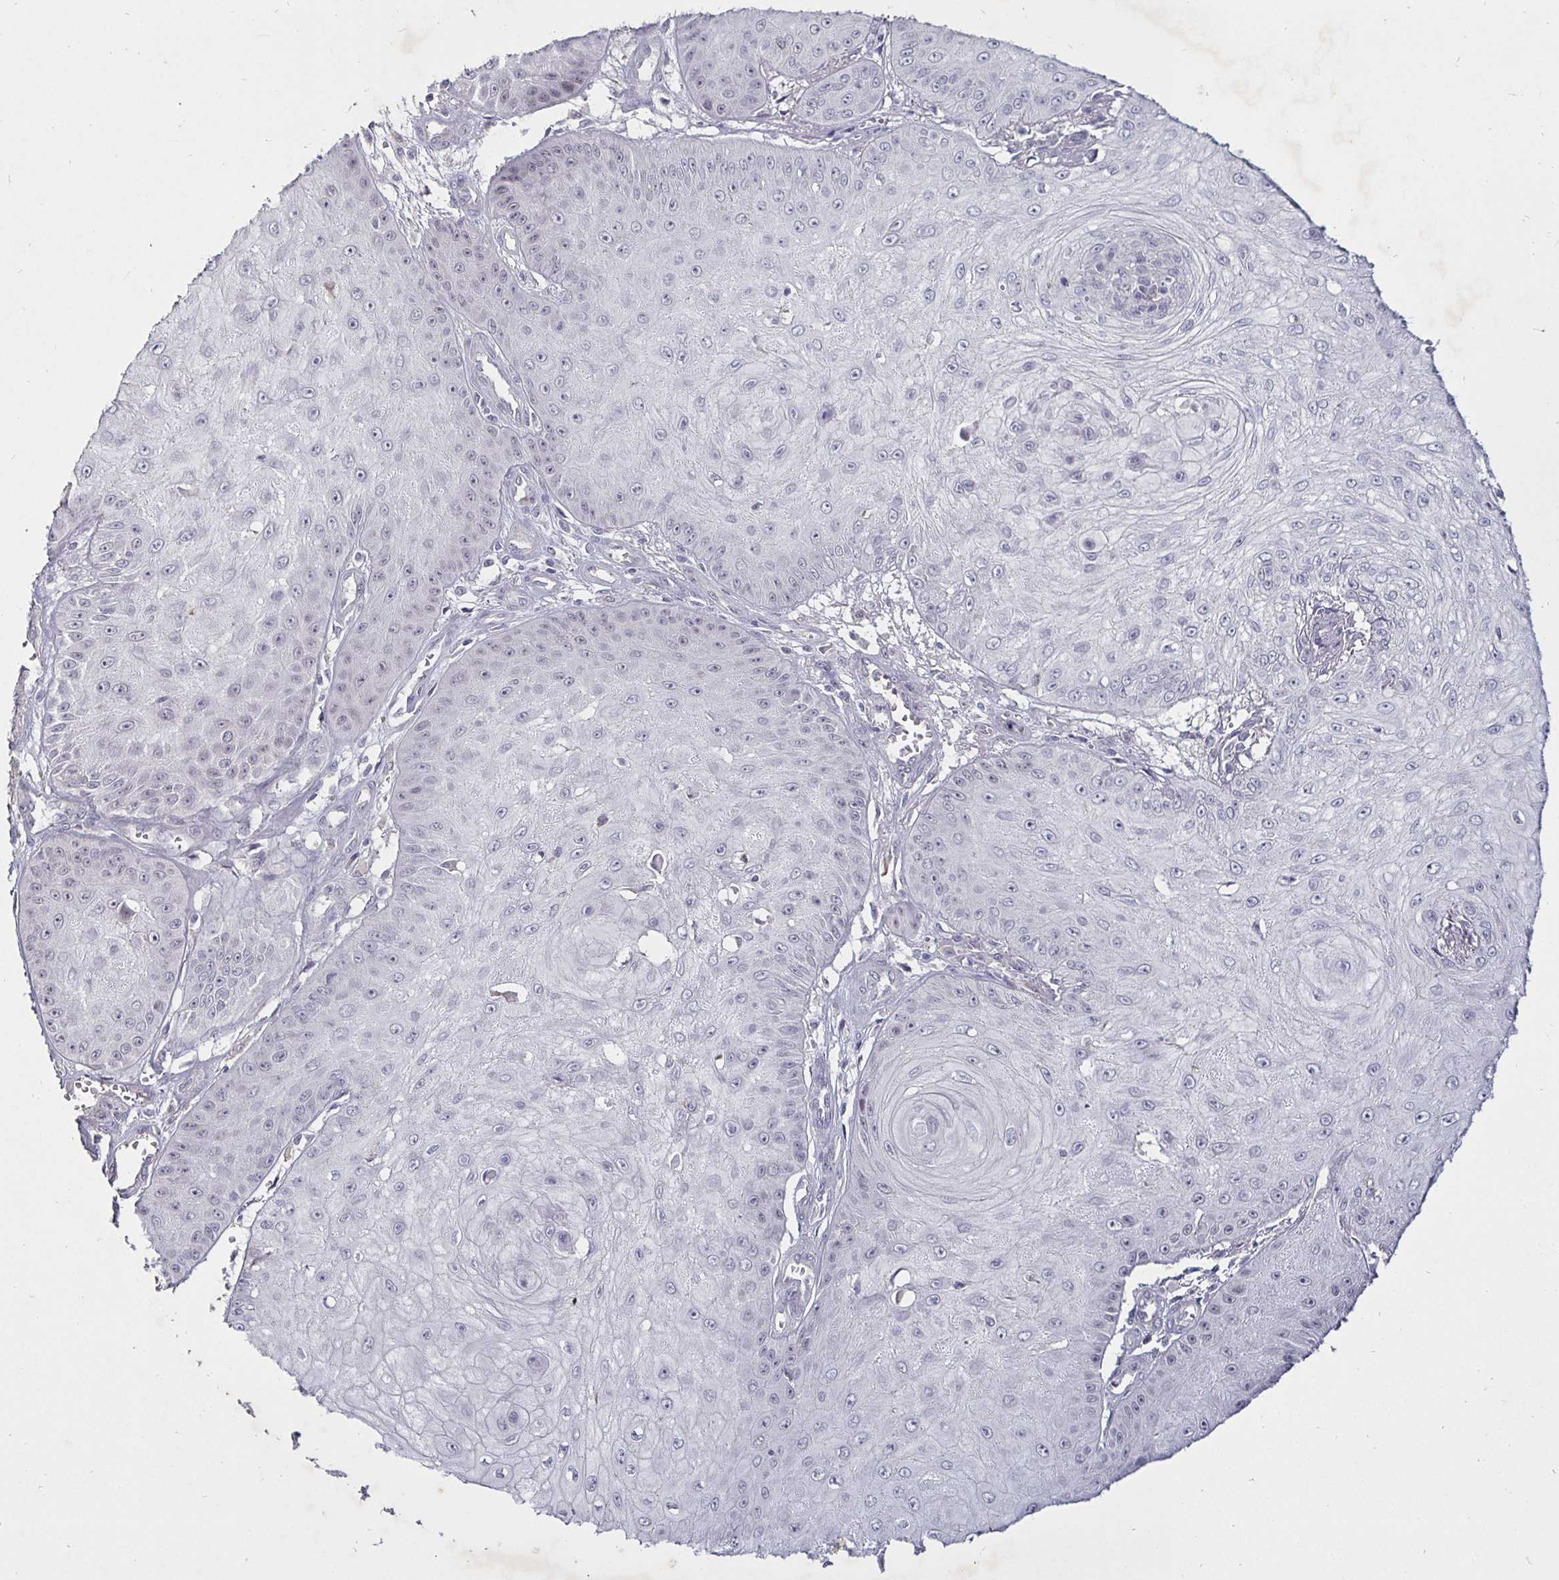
{"staining": {"intensity": "weak", "quantity": "<25%", "location": "nuclear"}, "tissue": "skin cancer", "cell_type": "Tumor cells", "image_type": "cancer", "snomed": [{"axis": "morphology", "description": "Squamous cell carcinoma, NOS"}, {"axis": "topography", "description": "Skin"}], "caption": "Protein analysis of skin cancer reveals no significant positivity in tumor cells.", "gene": "MLH1", "patient": {"sex": "male", "age": 70}}